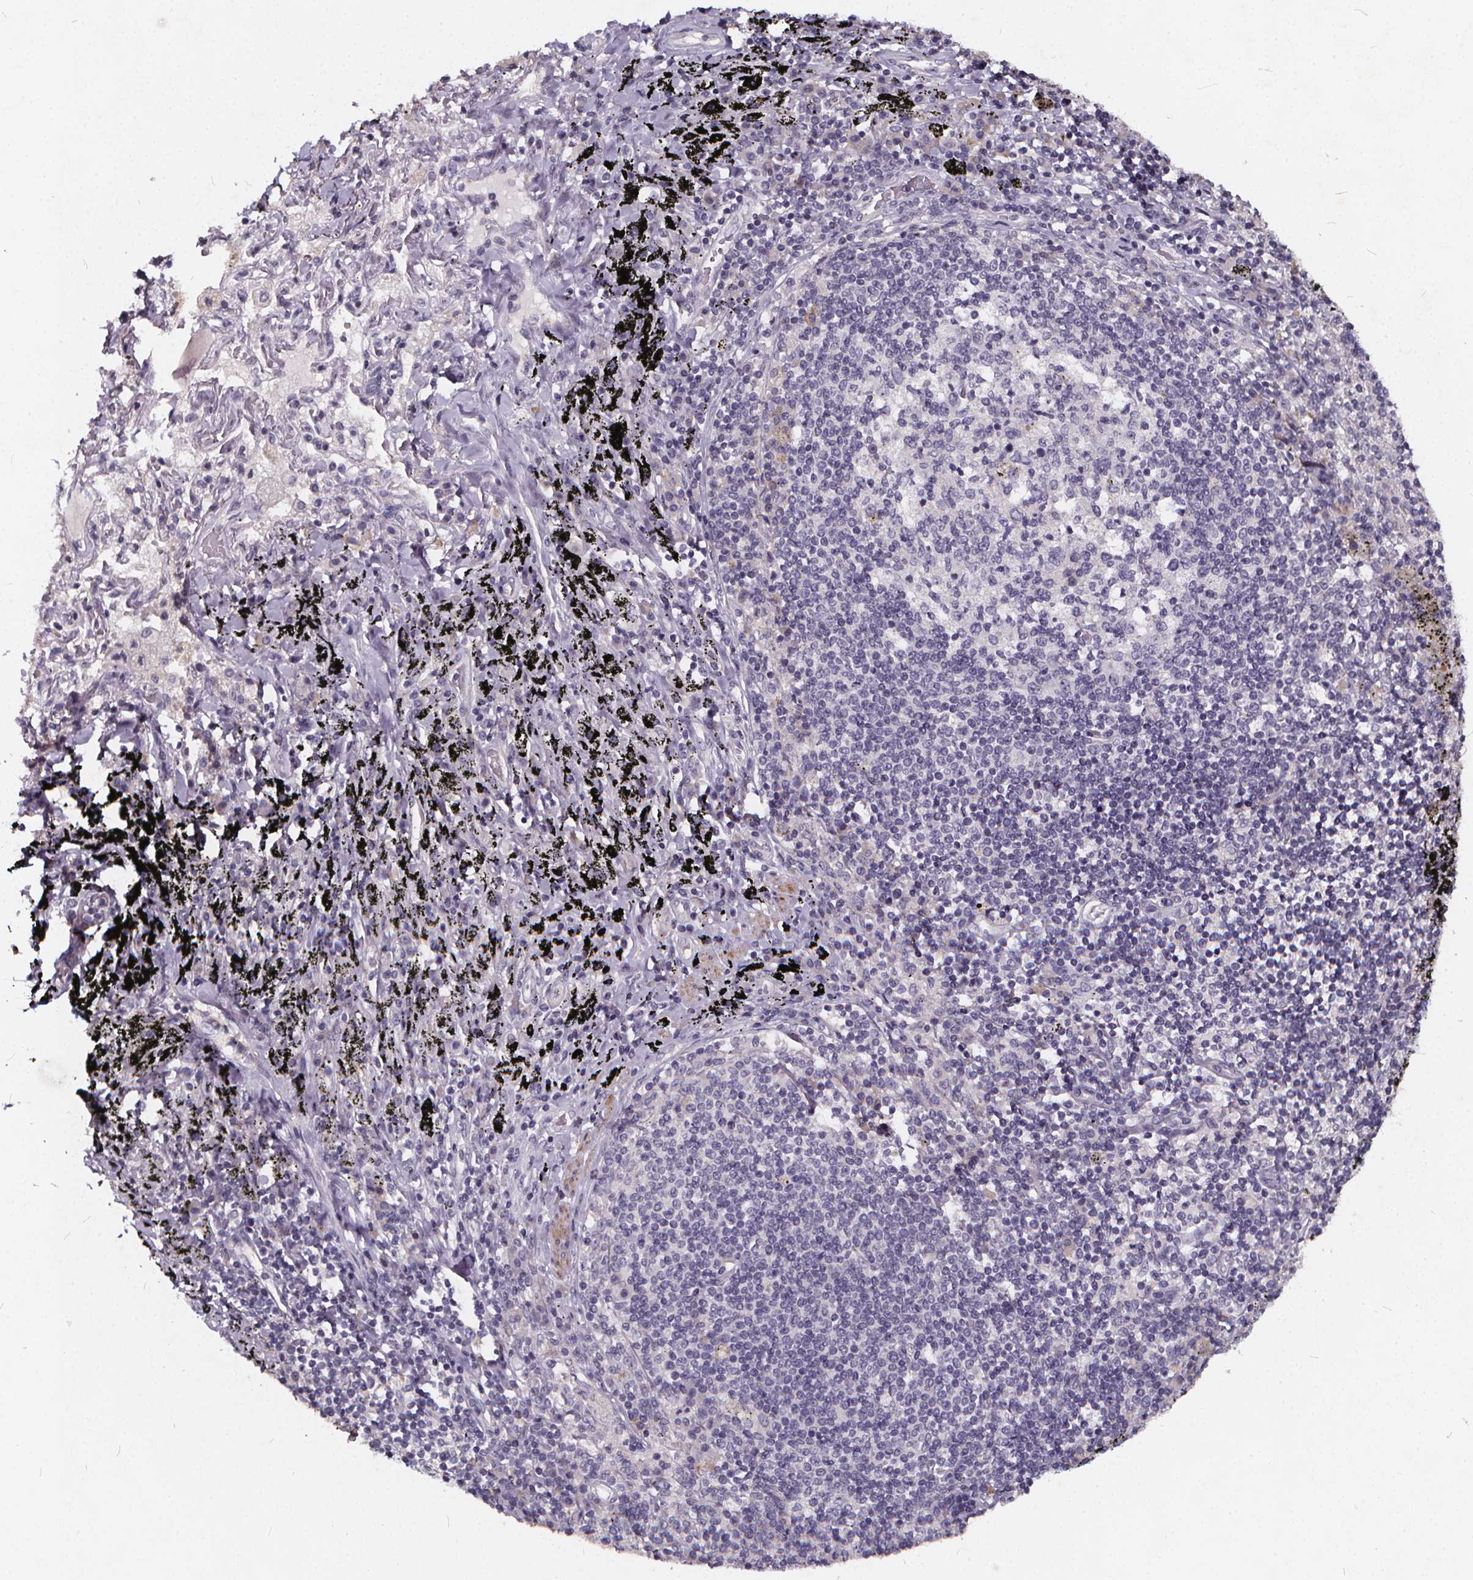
{"staining": {"intensity": "negative", "quantity": "none", "location": "none"}, "tissue": "adipose tissue", "cell_type": "Adipocytes", "image_type": "normal", "snomed": [{"axis": "morphology", "description": "Normal tissue, NOS"}, {"axis": "topography", "description": "Bronchus"}, {"axis": "topography", "description": "Lung"}], "caption": "High power microscopy photomicrograph of an immunohistochemistry image of normal adipose tissue, revealing no significant expression in adipocytes. The staining is performed using DAB (3,3'-diaminobenzidine) brown chromogen with nuclei counter-stained in using hematoxylin.", "gene": "TSPAN14", "patient": {"sex": "female", "age": 57}}